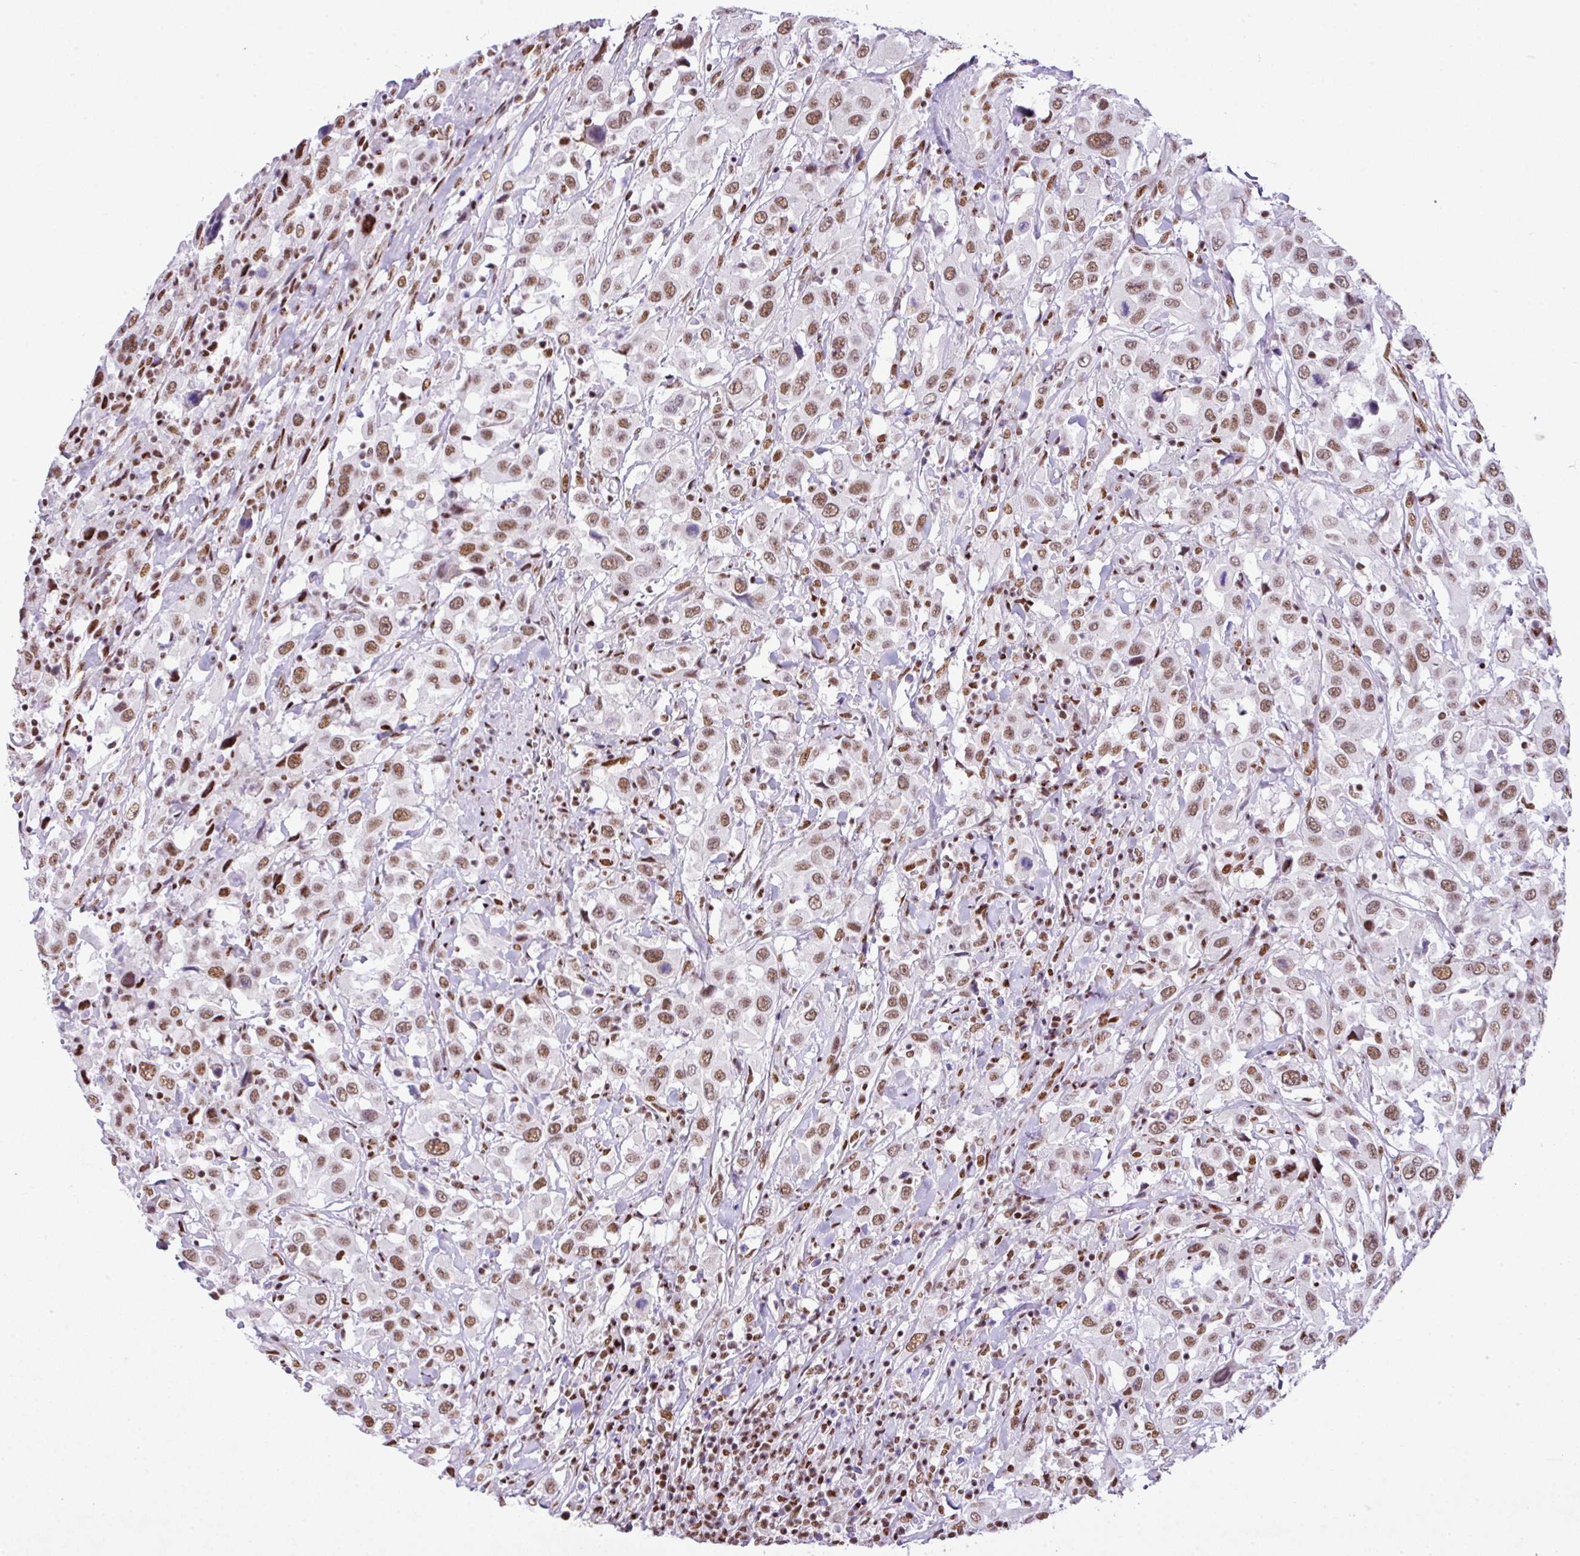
{"staining": {"intensity": "moderate", "quantity": ">75%", "location": "nuclear"}, "tissue": "urothelial cancer", "cell_type": "Tumor cells", "image_type": "cancer", "snomed": [{"axis": "morphology", "description": "Urothelial carcinoma, High grade"}, {"axis": "topography", "description": "Urinary bladder"}], "caption": "Immunohistochemistry of high-grade urothelial carcinoma exhibits medium levels of moderate nuclear expression in about >75% of tumor cells.", "gene": "RARG", "patient": {"sex": "male", "age": 61}}